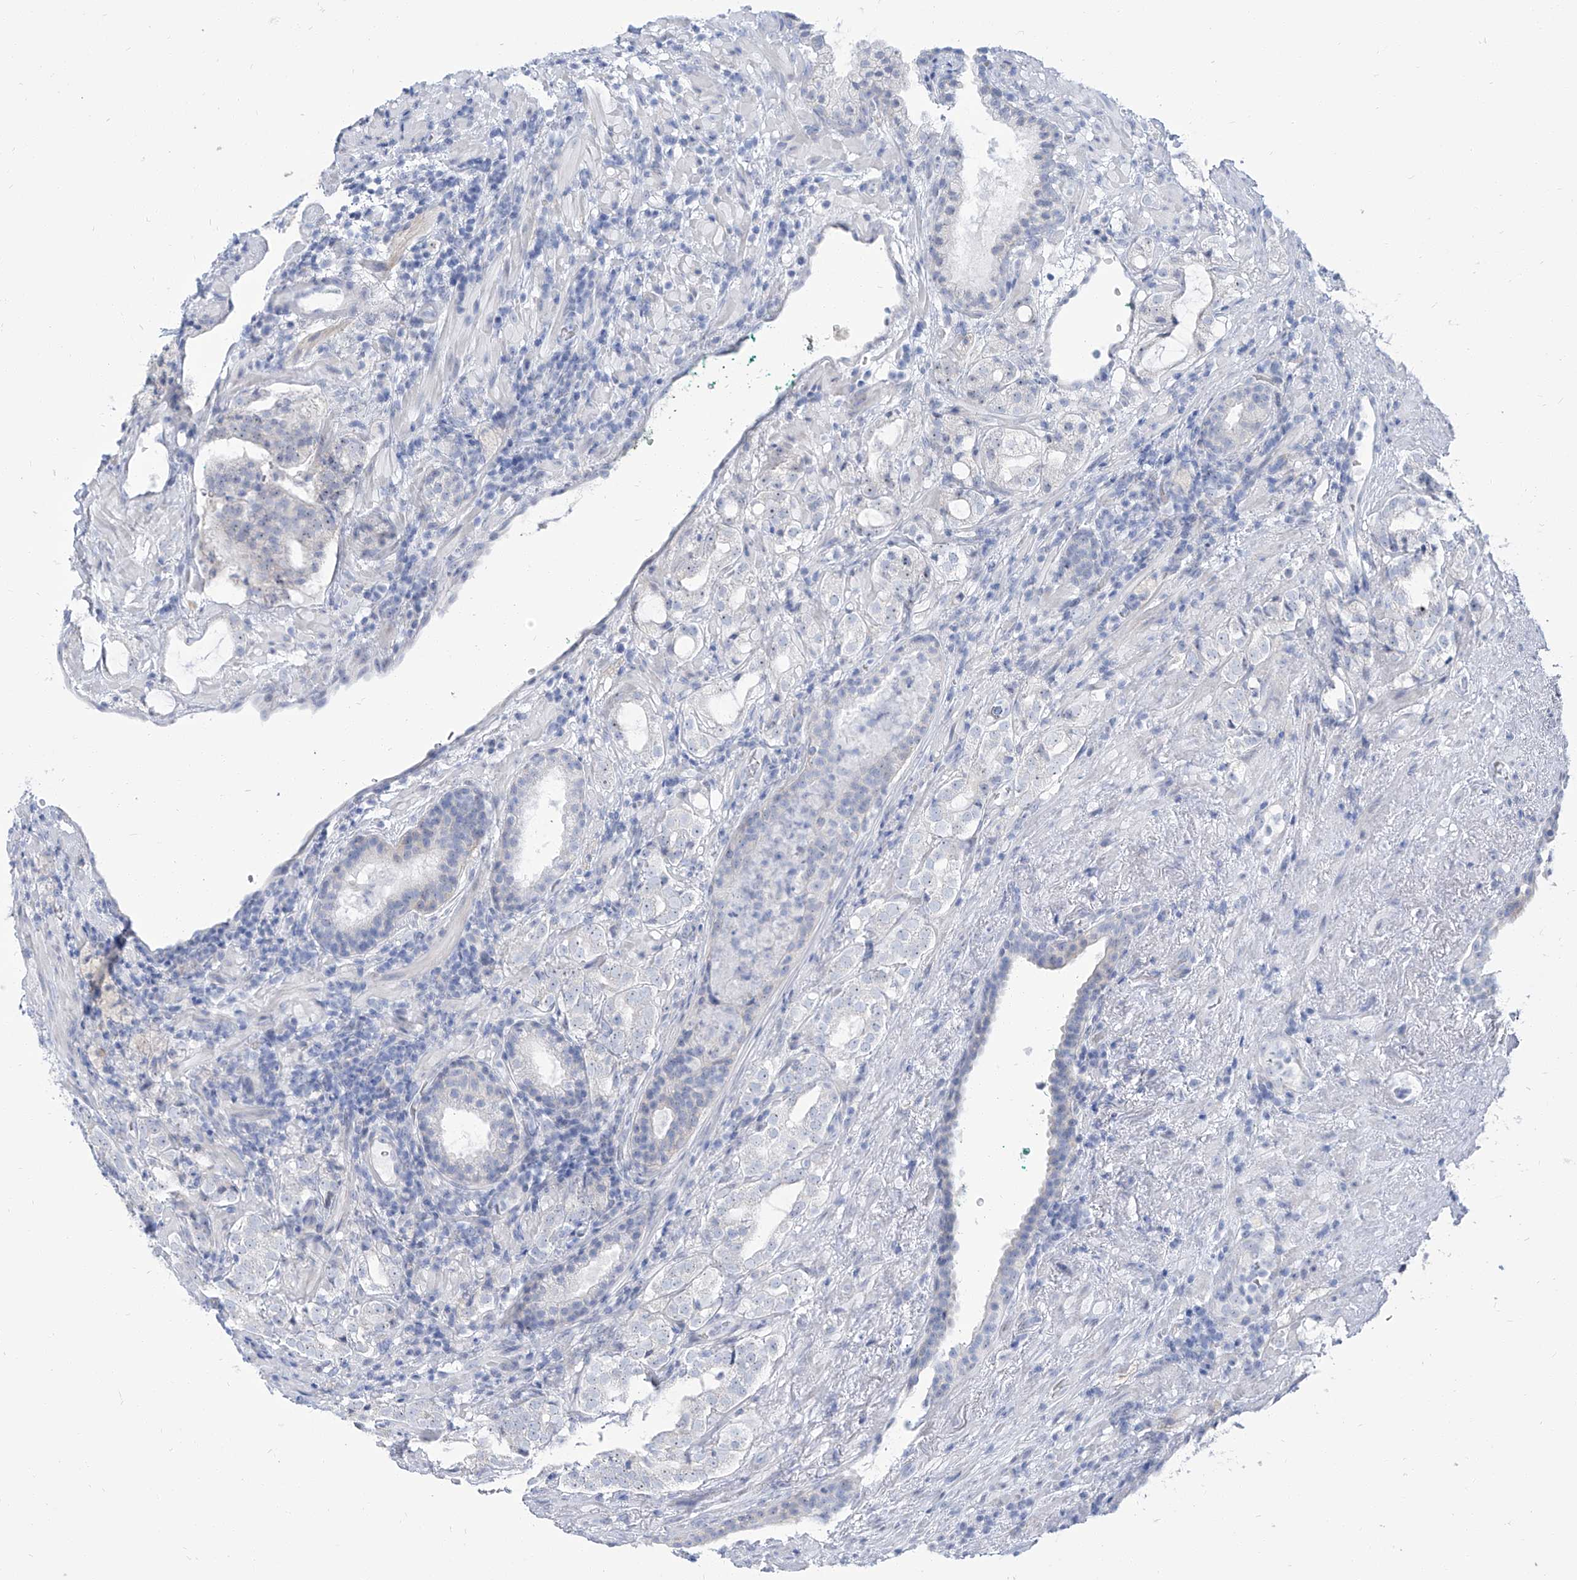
{"staining": {"intensity": "negative", "quantity": "none", "location": "none"}, "tissue": "prostate cancer", "cell_type": "Tumor cells", "image_type": "cancer", "snomed": [{"axis": "morphology", "description": "Adenocarcinoma, High grade"}, {"axis": "topography", "description": "Prostate"}], "caption": "Immunohistochemistry micrograph of neoplastic tissue: high-grade adenocarcinoma (prostate) stained with DAB (3,3'-diaminobenzidine) exhibits no significant protein staining in tumor cells.", "gene": "TXLNB", "patient": {"sex": "male", "age": 64}}